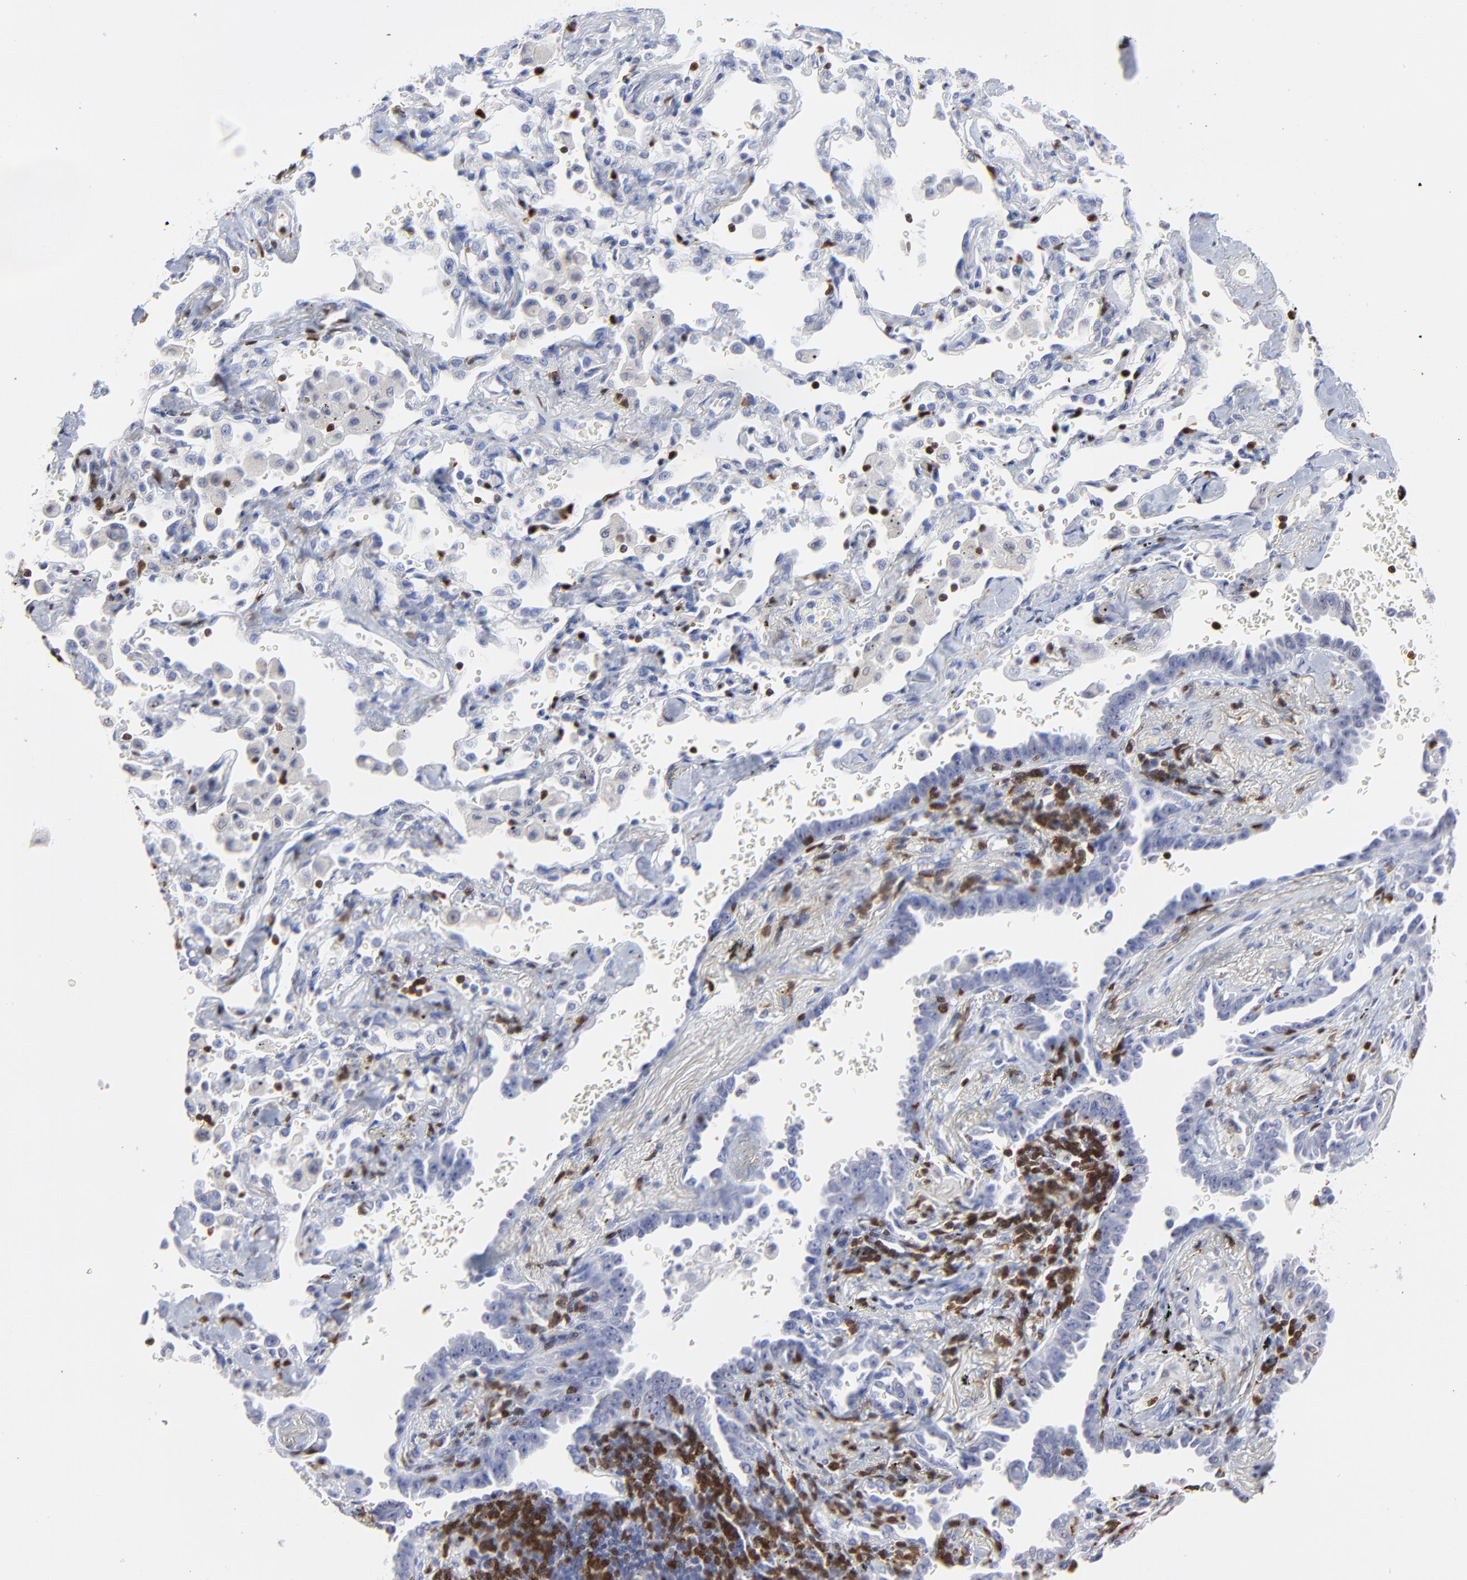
{"staining": {"intensity": "negative", "quantity": "none", "location": "none"}, "tissue": "lung cancer", "cell_type": "Tumor cells", "image_type": "cancer", "snomed": [{"axis": "morphology", "description": "Adenocarcinoma, NOS"}, {"axis": "topography", "description": "Lung"}], "caption": "This is a micrograph of immunohistochemistry (IHC) staining of adenocarcinoma (lung), which shows no staining in tumor cells.", "gene": "ZAP70", "patient": {"sex": "female", "age": 64}}